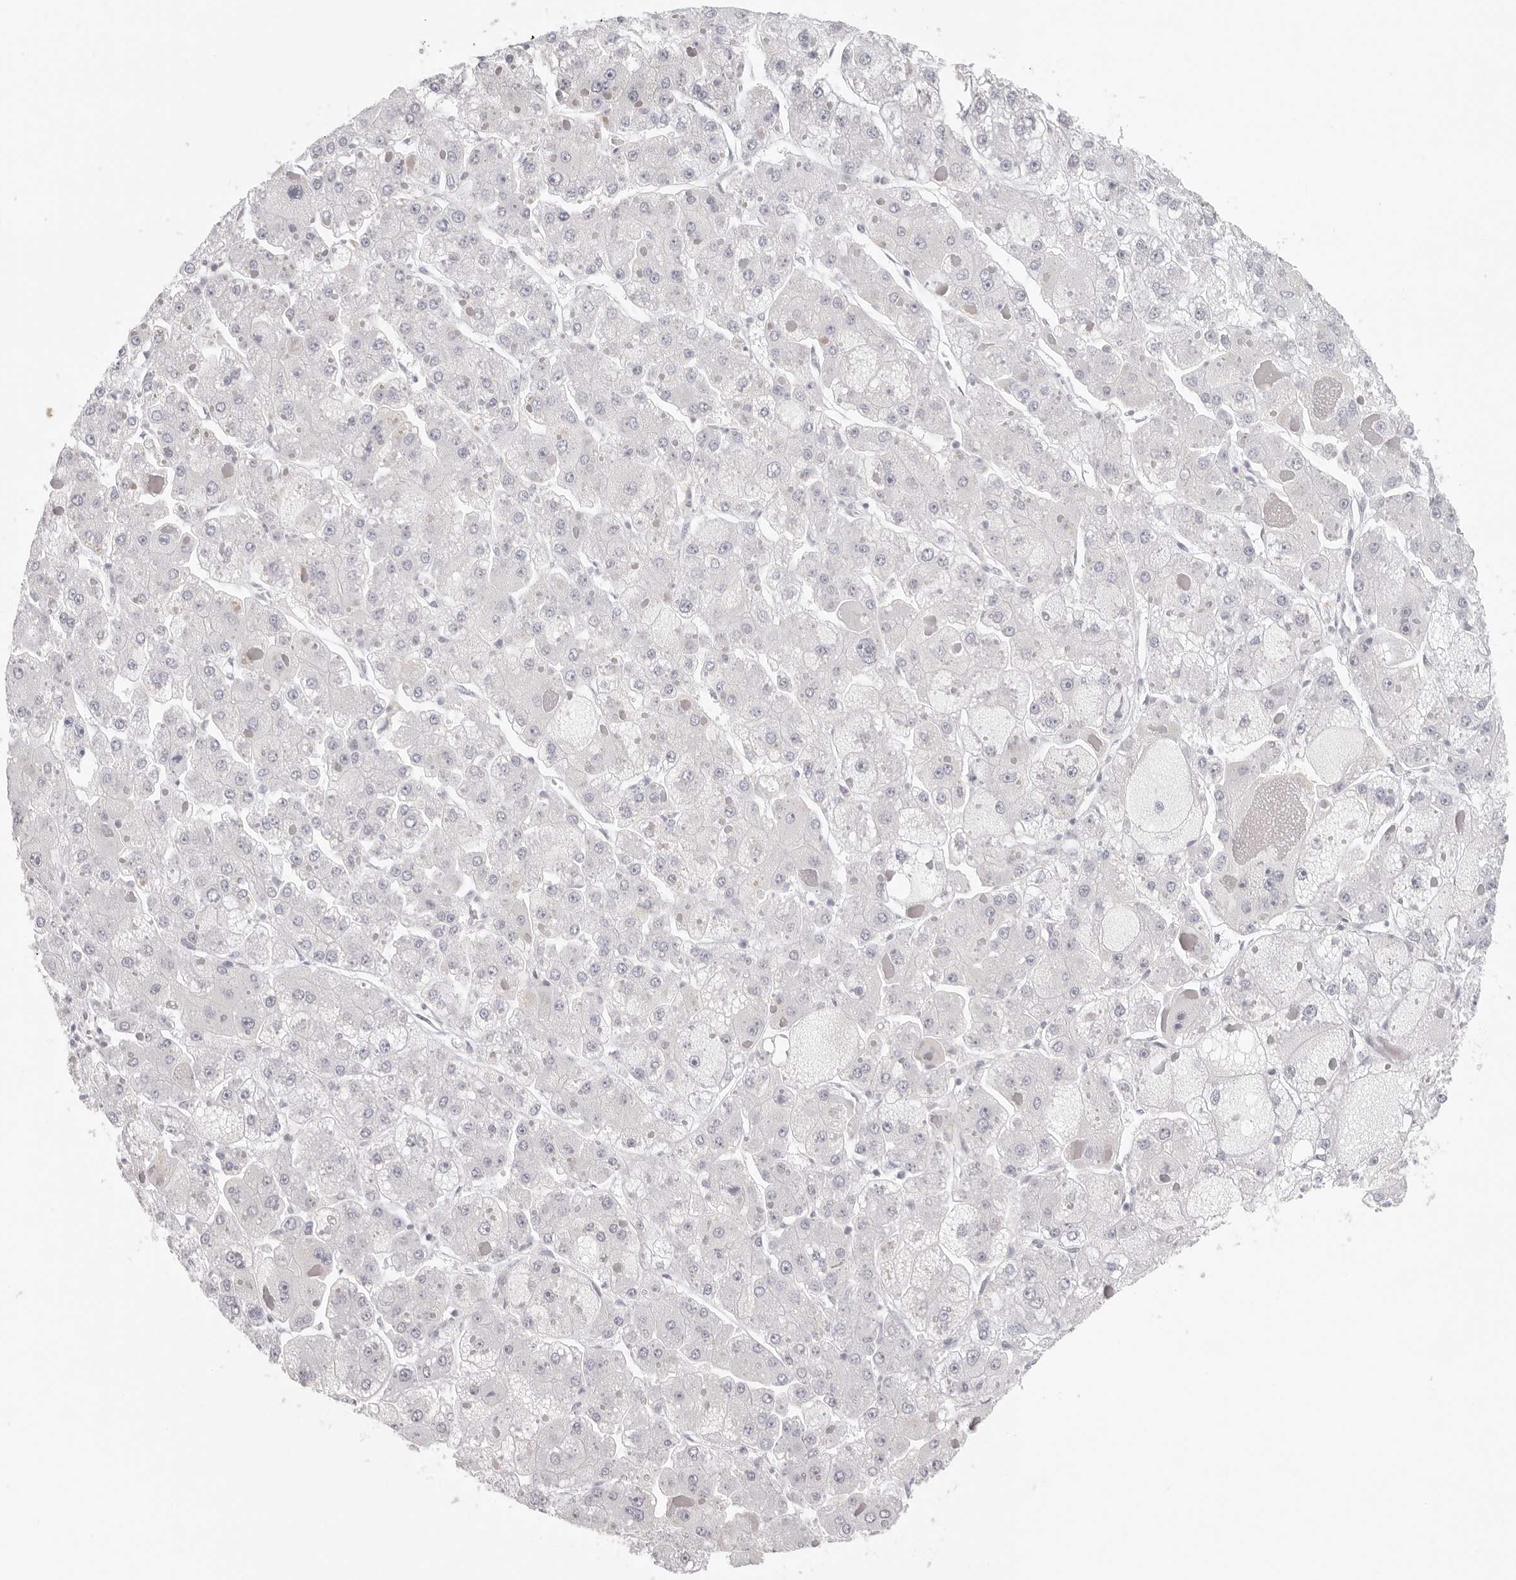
{"staining": {"intensity": "negative", "quantity": "none", "location": "none"}, "tissue": "liver cancer", "cell_type": "Tumor cells", "image_type": "cancer", "snomed": [{"axis": "morphology", "description": "Carcinoma, Hepatocellular, NOS"}, {"axis": "topography", "description": "Liver"}], "caption": "This is an IHC image of human liver cancer (hepatocellular carcinoma). There is no expression in tumor cells.", "gene": "RXFP1", "patient": {"sex": "female", "age": 73}}